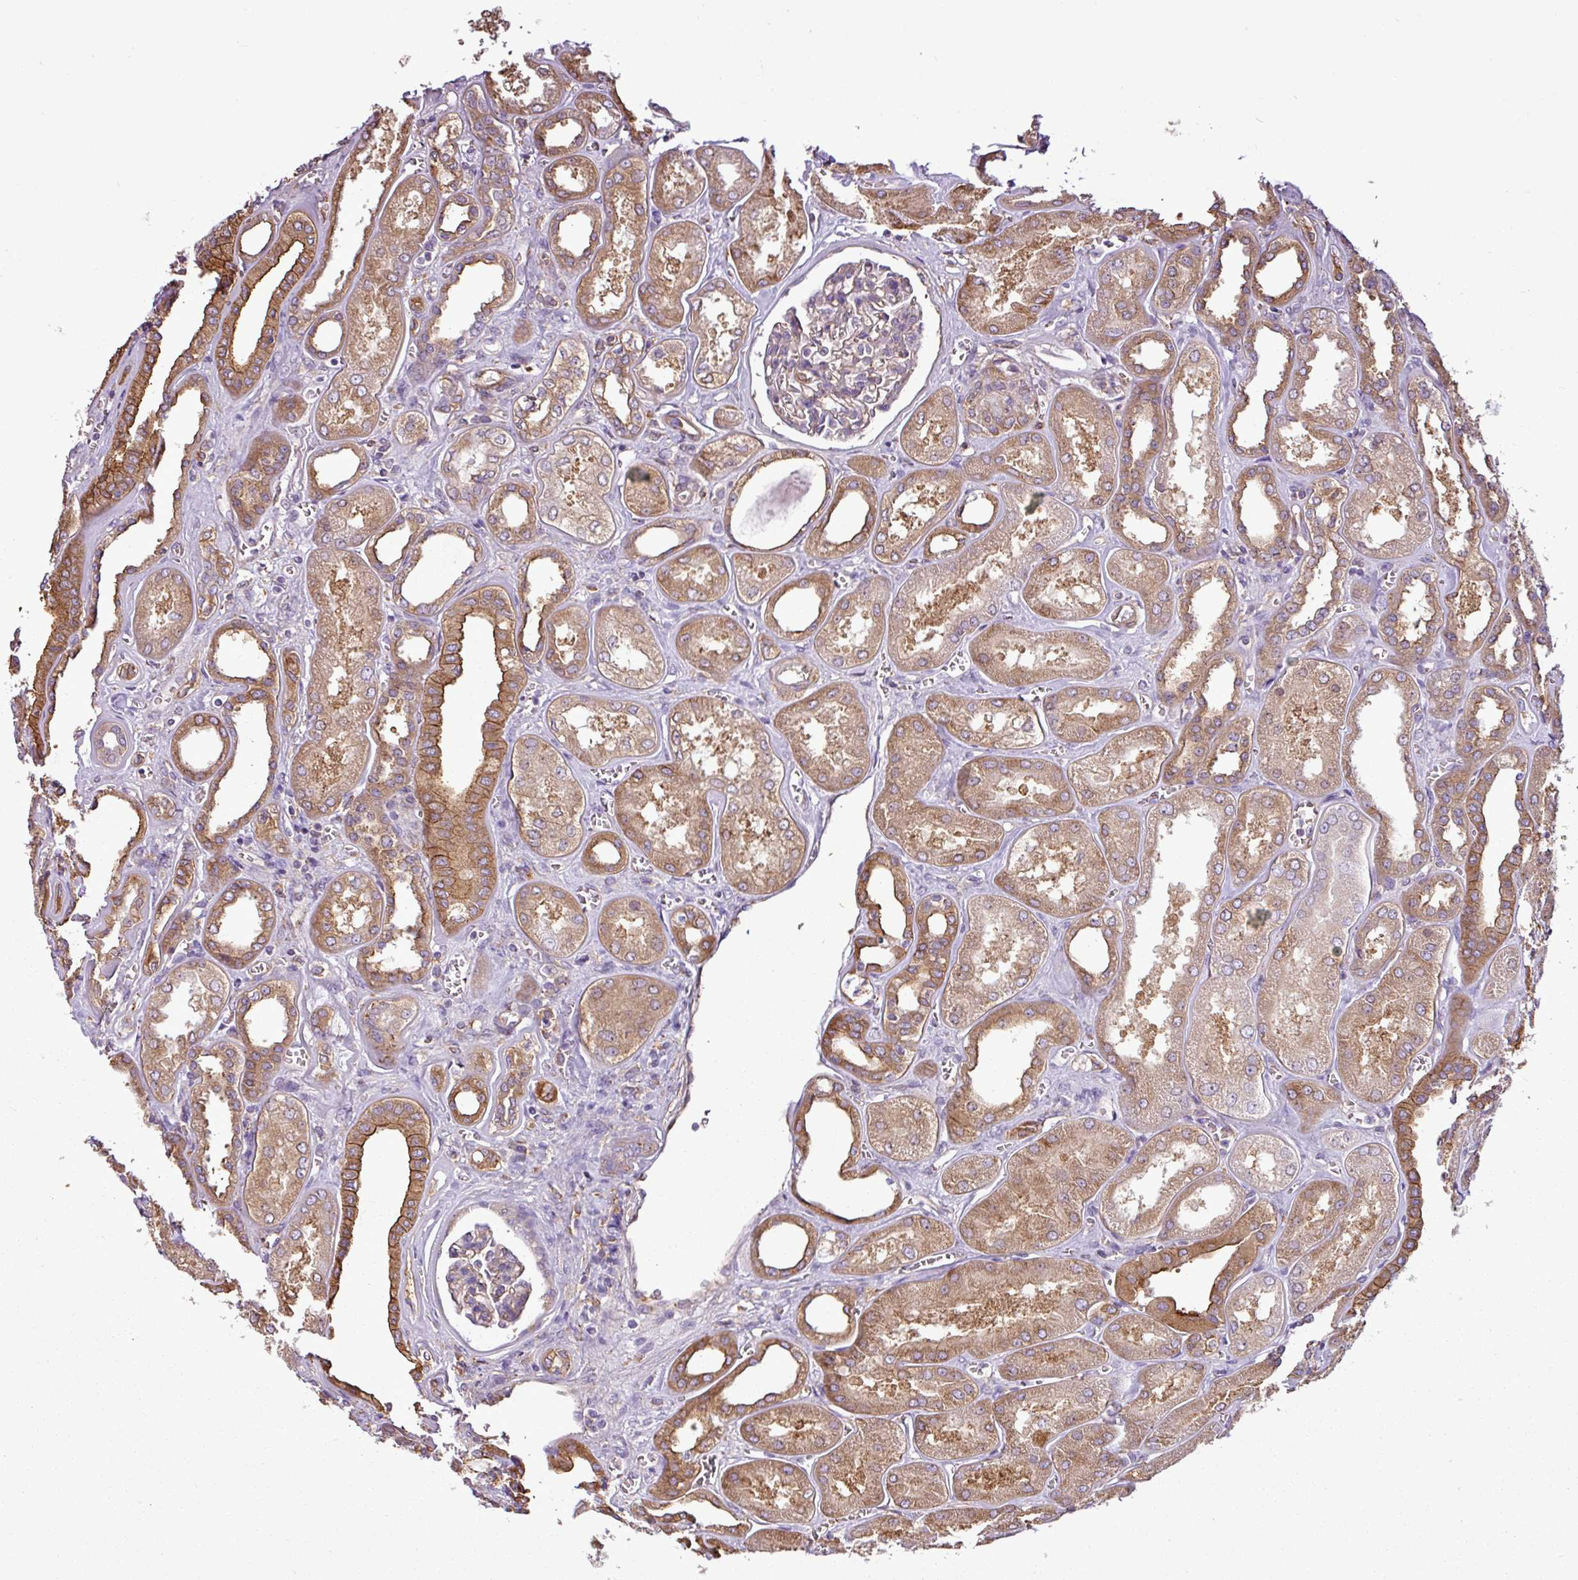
{"staining": {"intensity": "negative", "quantity": "none", "location": "none"}, "tissue": "kidney", "cell_type": "Cells in glomeruli", "image_type": "normal", "snomed": [{"axis": "morphology", "description": "Normal tissue, NOS"}, {"axis": "morphology", "description": "Adenocarcinoma, NOS"}, {"axis": "topography", "description": "Kidney"}], "caption": "Immunohistochemical staining of normal human kidney exhibits no significant staining in cells in glomeruli.", "gene": "PACSIN2", "patient": {"sex": "female", "age": 68}}